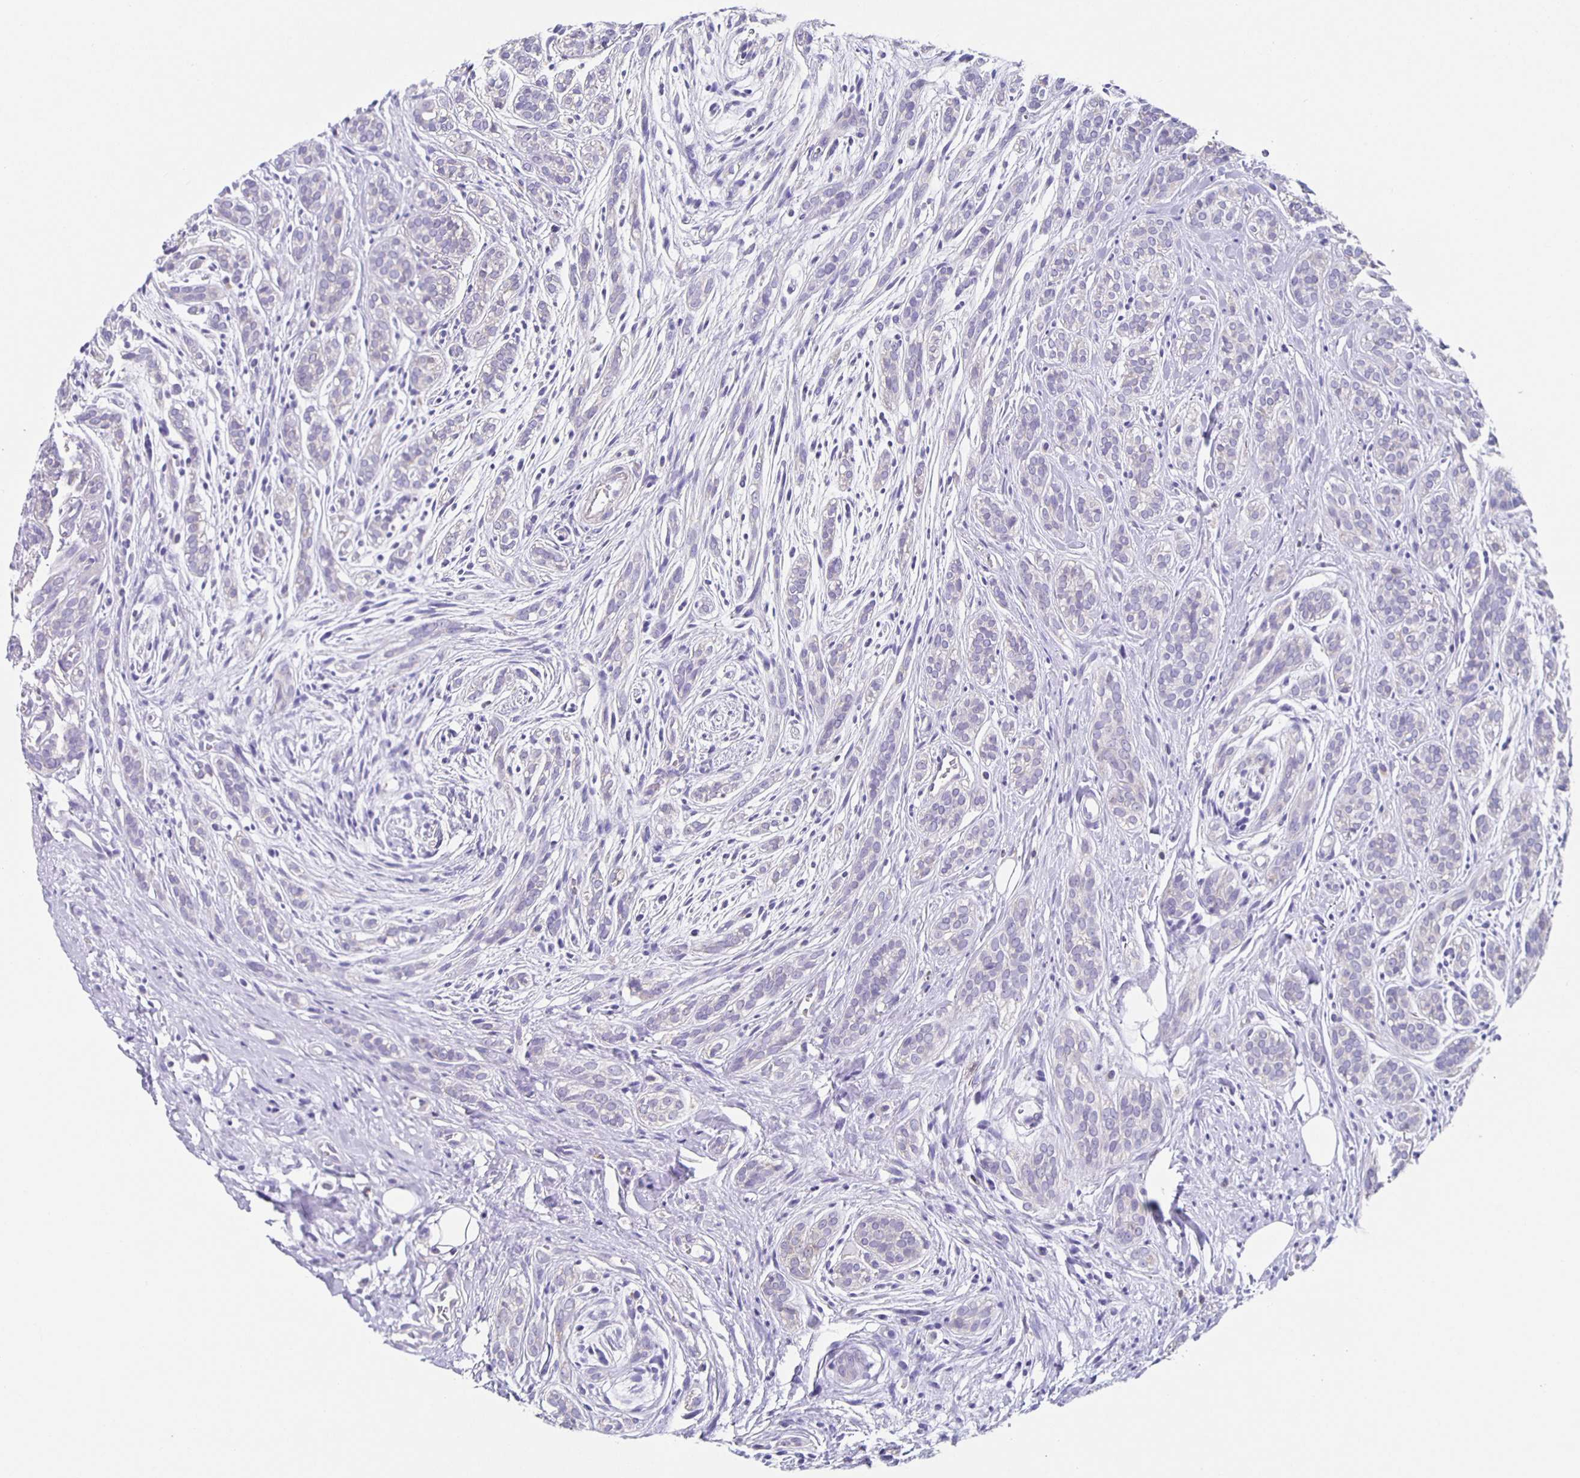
{"staining": {"intensity": "negative", "quantity": "none", "location": "none"}, "tissue": "head and neck cancer", "cell_type": "Tumor cells", "image_type": "cancer", "snomed": [{"axis": "morphology", "description": "Adenocarcinoma, NOS"}, {"axis": "topography", "description": "Head-Neck"}], "caption": "Micrograph shows no significant protein positivity in tumor cells of head and neck adenocarcinoma.", "gene": "TPPP", "patient": {"sex": "female", "age": 57}}